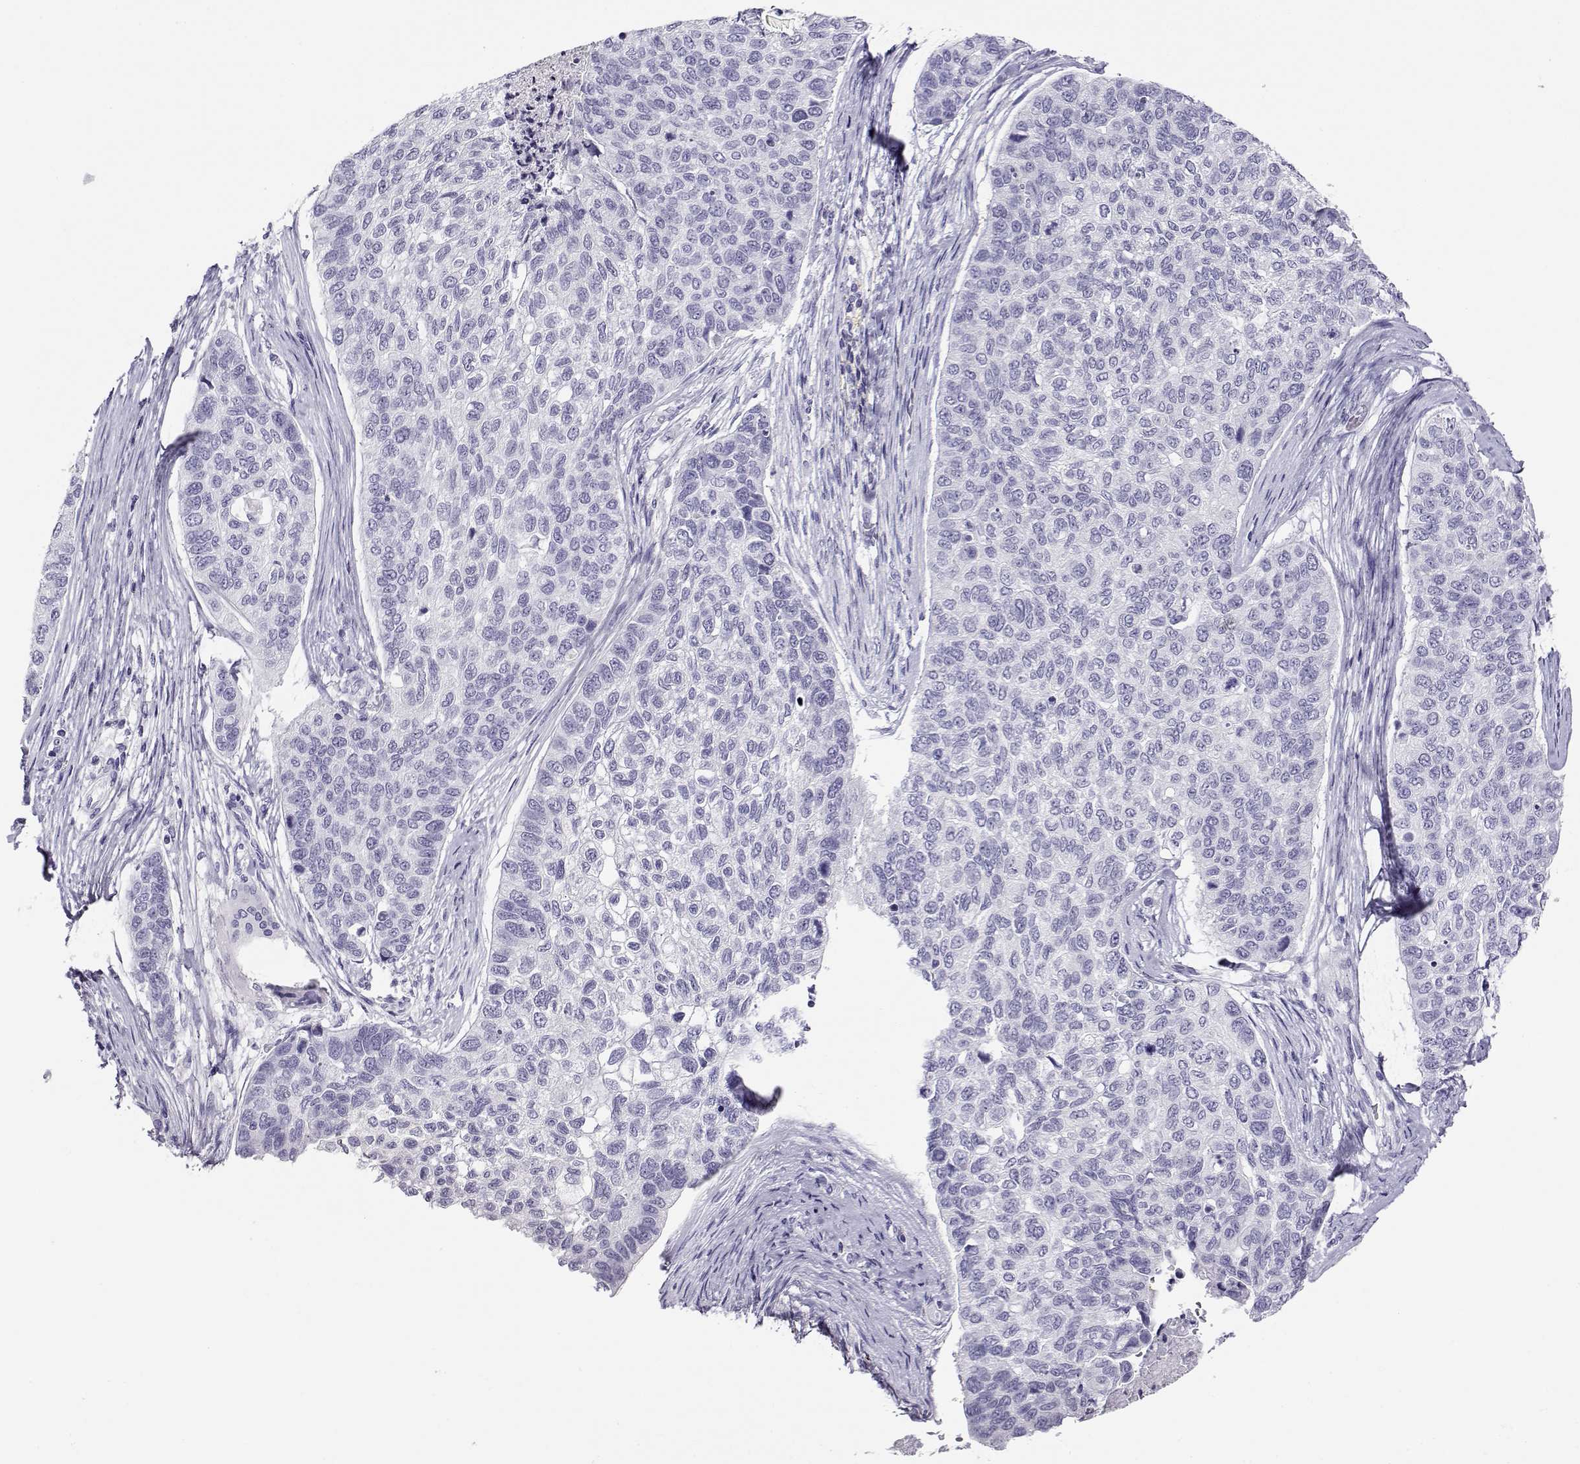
{"staining": {"intensity": "negative", "quantity": "none", "location": "none"}, "tissue": "lung cancer", "cell_type": "Tumor cells", "image_type": "cancer", "snomed": [{"axis": "morphology", "description": "Squamous cell carcinoma, NOS"}, {"axis": "topography", "description": "Lung"}], "caption": "A histopathology image of human lung squamous cell carcinoma is negative for staining in tumor cells.", "gene": "RHOXF2", "patient": {"sex": "male", "age": 69}}